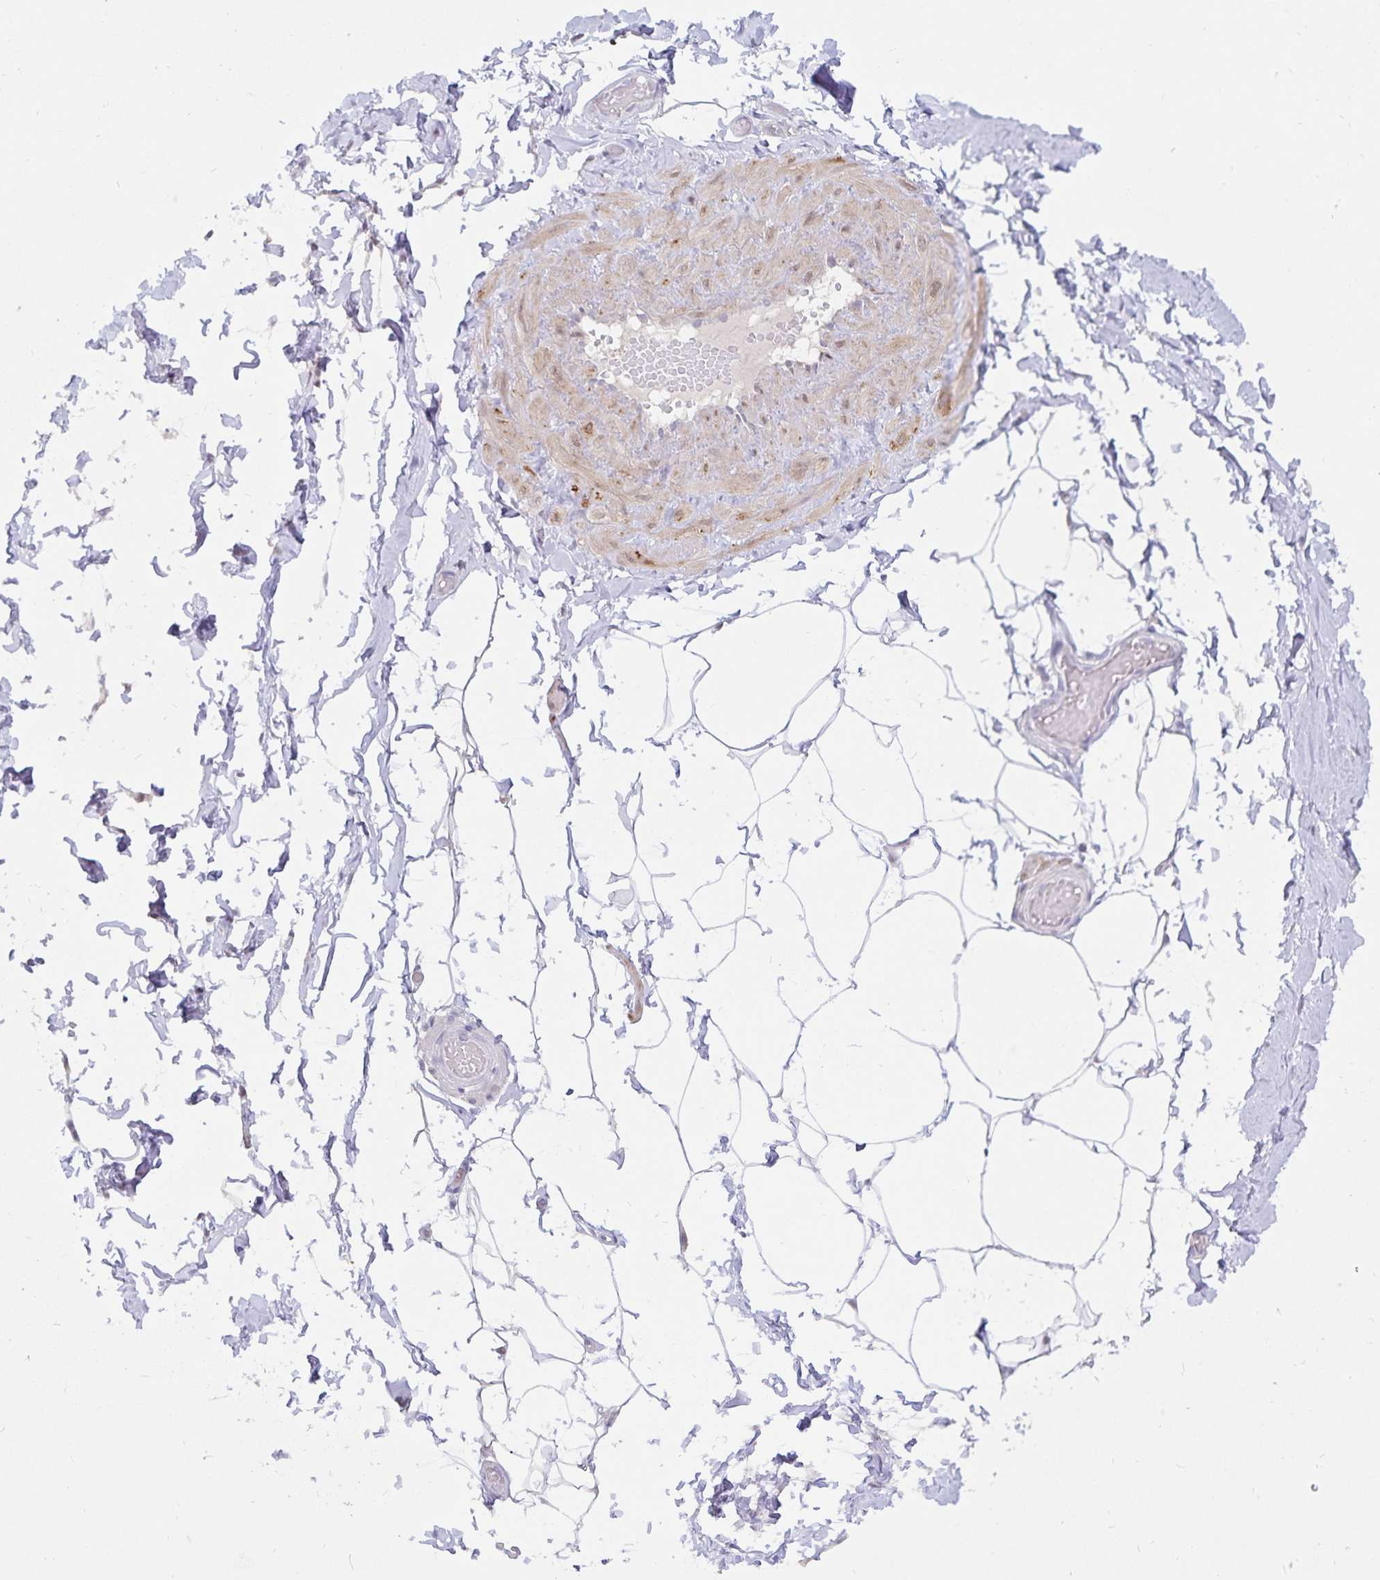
{"staining": {"intensity": "negative", "quantity": "none", "location": "none"}, "tissue": "adipose tissue", "cell_type": "Adipocytes", "image_type": "normal", "snomed": [{"axis": "morphology", "description": "Normal tissue, NOS"}, {"axis": "topography", "description": "Soft tissue"}, {"axis": "topography", "description": "Adipose tissue"}, {"axis": "topography", "description": "Vascular tissue"}, {"axis": "topography", "description": "Peripheral nerve tissue"}], "caption": "Immunohistochemical staining of benign adipose tissue displays no significant staining in adipocytes.", "gene": "ATP2A2", "patient": {"sex": "male", "age": 29}}